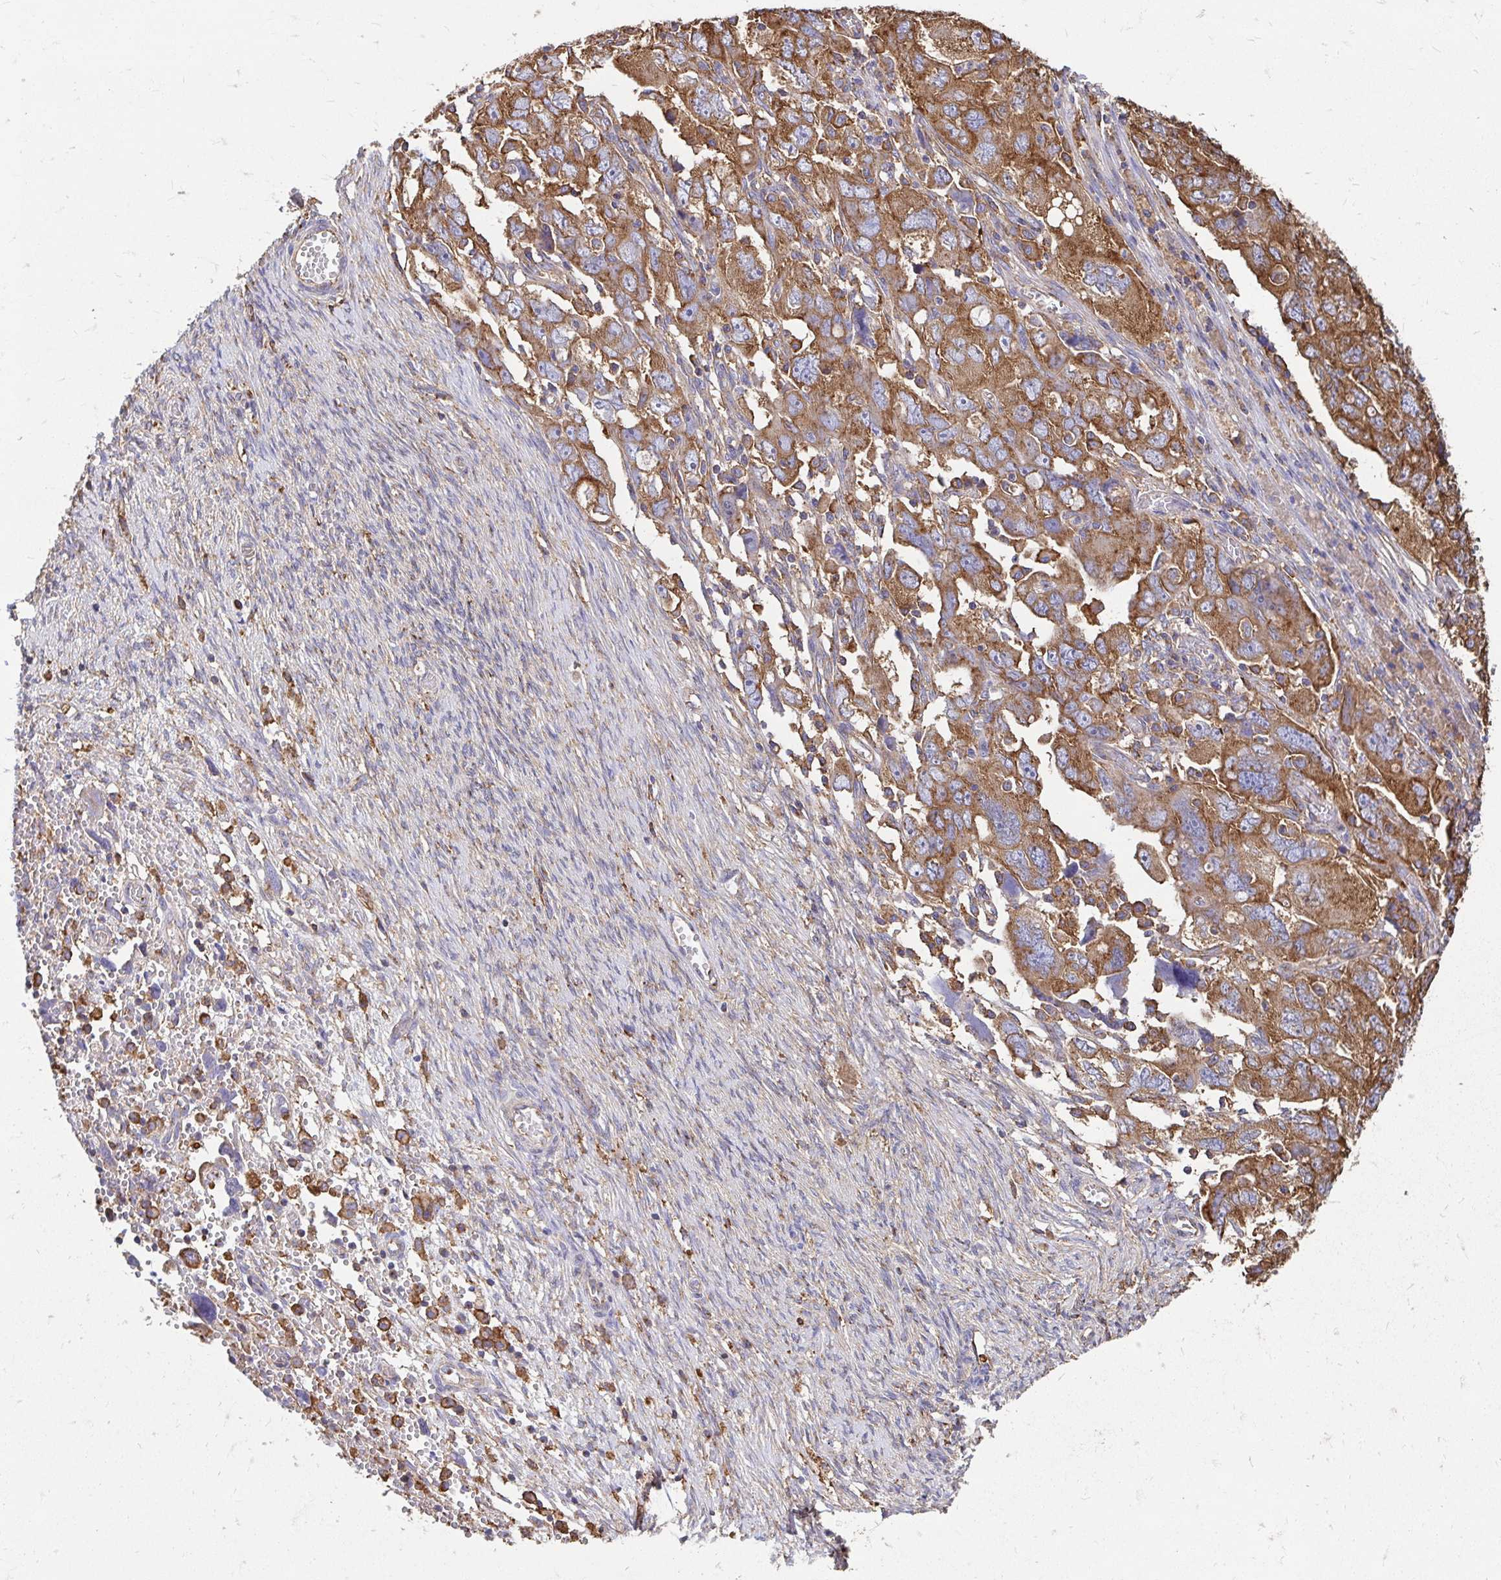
{"staining": {"intensity": "moderate", "quantity": ">75%", "location": "cytoplasmic/membranous"}, "tissue": "ovarian cancer", "cell_type": "Tumor cells", "image_type": "cancer", "snomed": [{"axis": "morphology", "description": "Carcinoma, NOS"}, {"axis": "morphology", "description": "Cystadenocarcinoma, serous, NOS"}, {"axis": "topography", "description": "Ovary"}], "caption": "IHC micrograph of serous cystadenocarcinoma (ovarian) stained for a protein (brown), which shows medium levels of moderate cytoplasmic/membranous staining in approximately >75% of tumor cells.", "gene": "CLTC", "patient": {"sex": "female", "age": 69}}